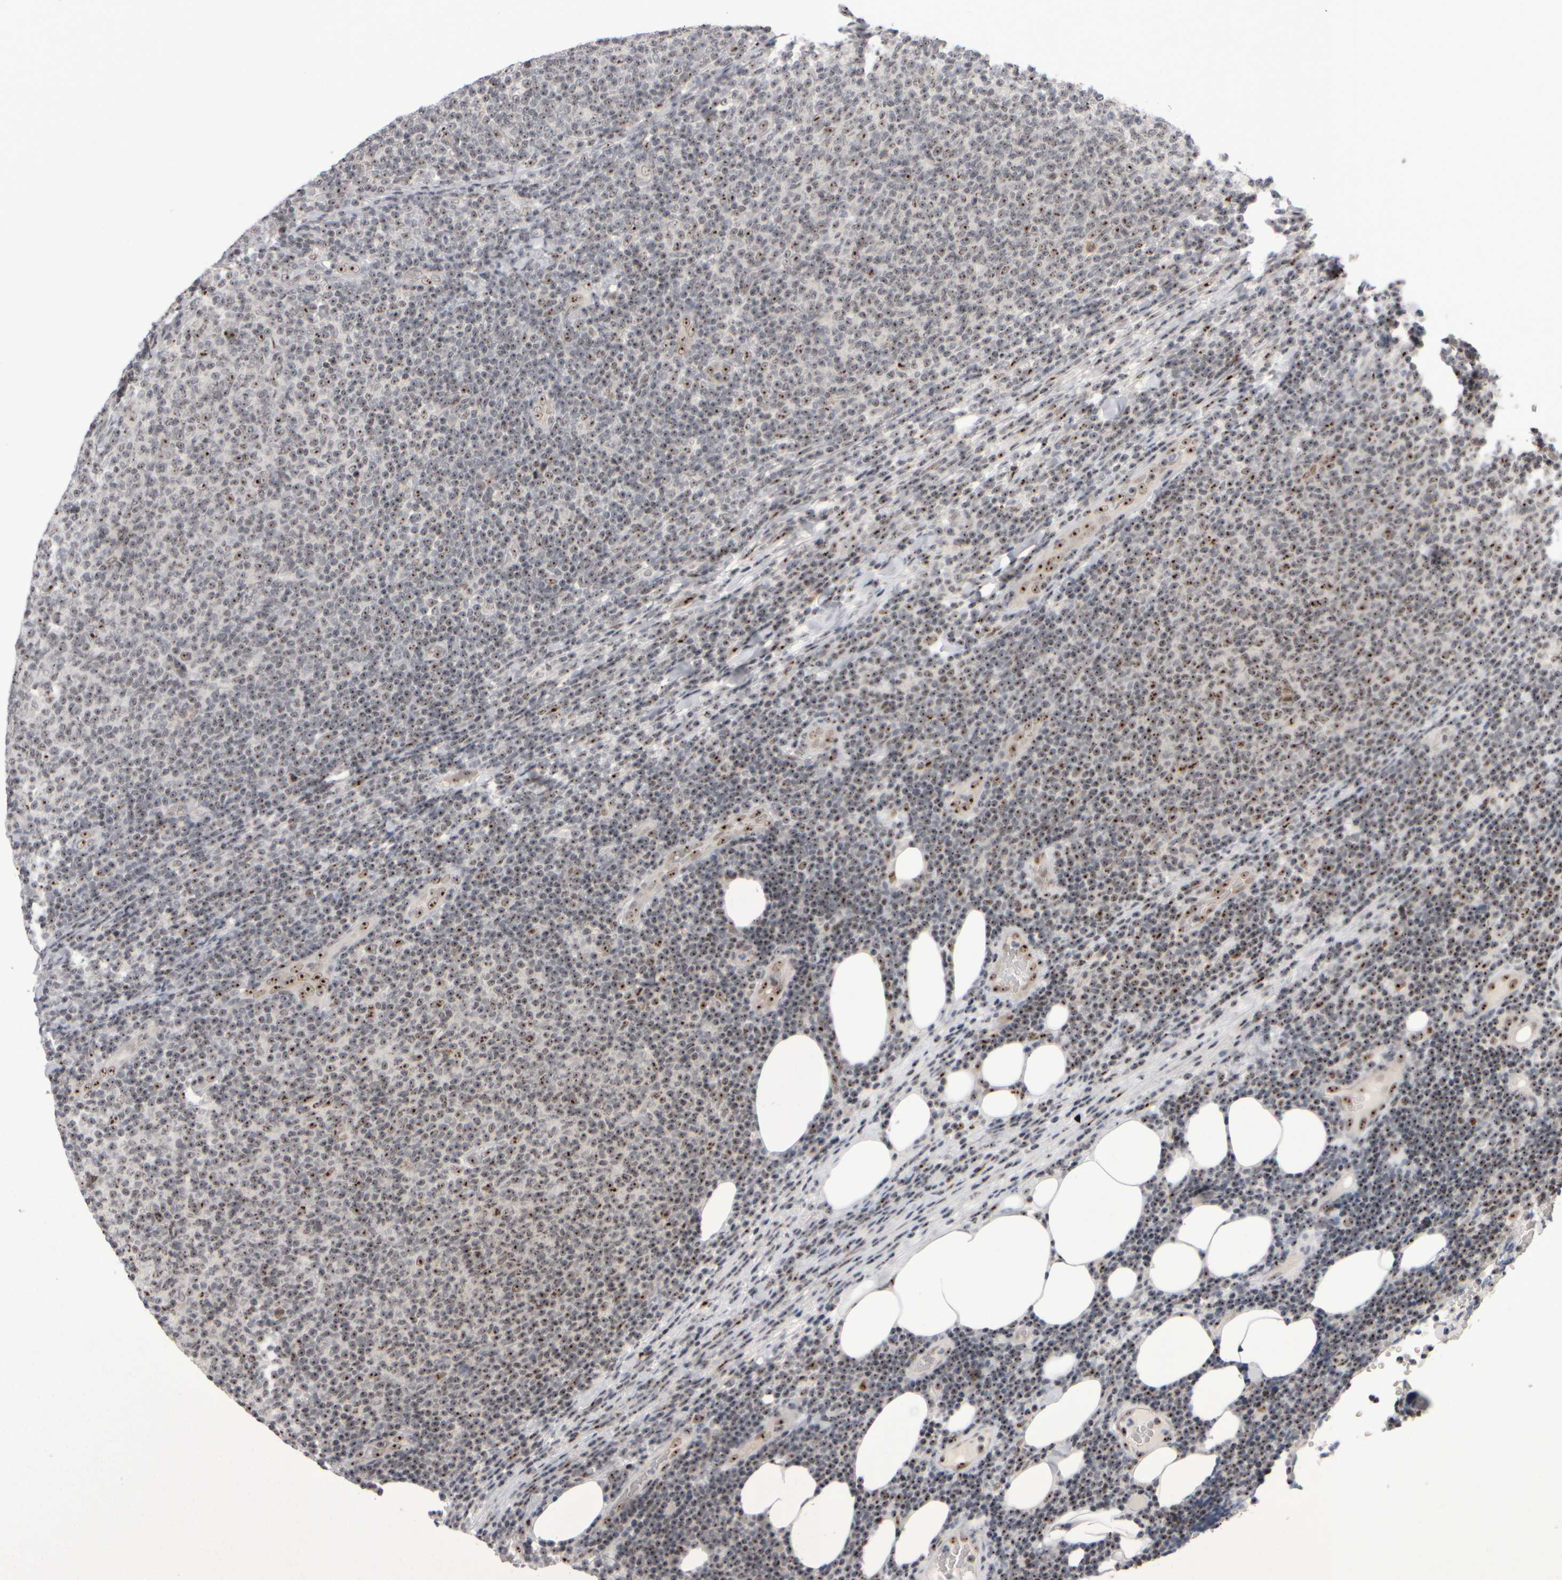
{"staining": {"intensity": "weak", "quantity": ">75%", "location": "nuclear"}, "tissue": "lymphoma", "cell_type": "Tumor cells", "image_type": "cancer", "snomed": [{"axis": "morphology", "description": "Malignant lymphoma, non-Hodgkin's type, Low grade"}, {"axis": "topography", "description": "Lymph node"}], "caption": "Malignant lymphoma, non-Hodgkin's type (low-grade) tissue demonstrates weak nuclear staining in approximately >75% of tumor cells", "gene": "SURF6", "patient": {"sex": "male", "age": 66}}